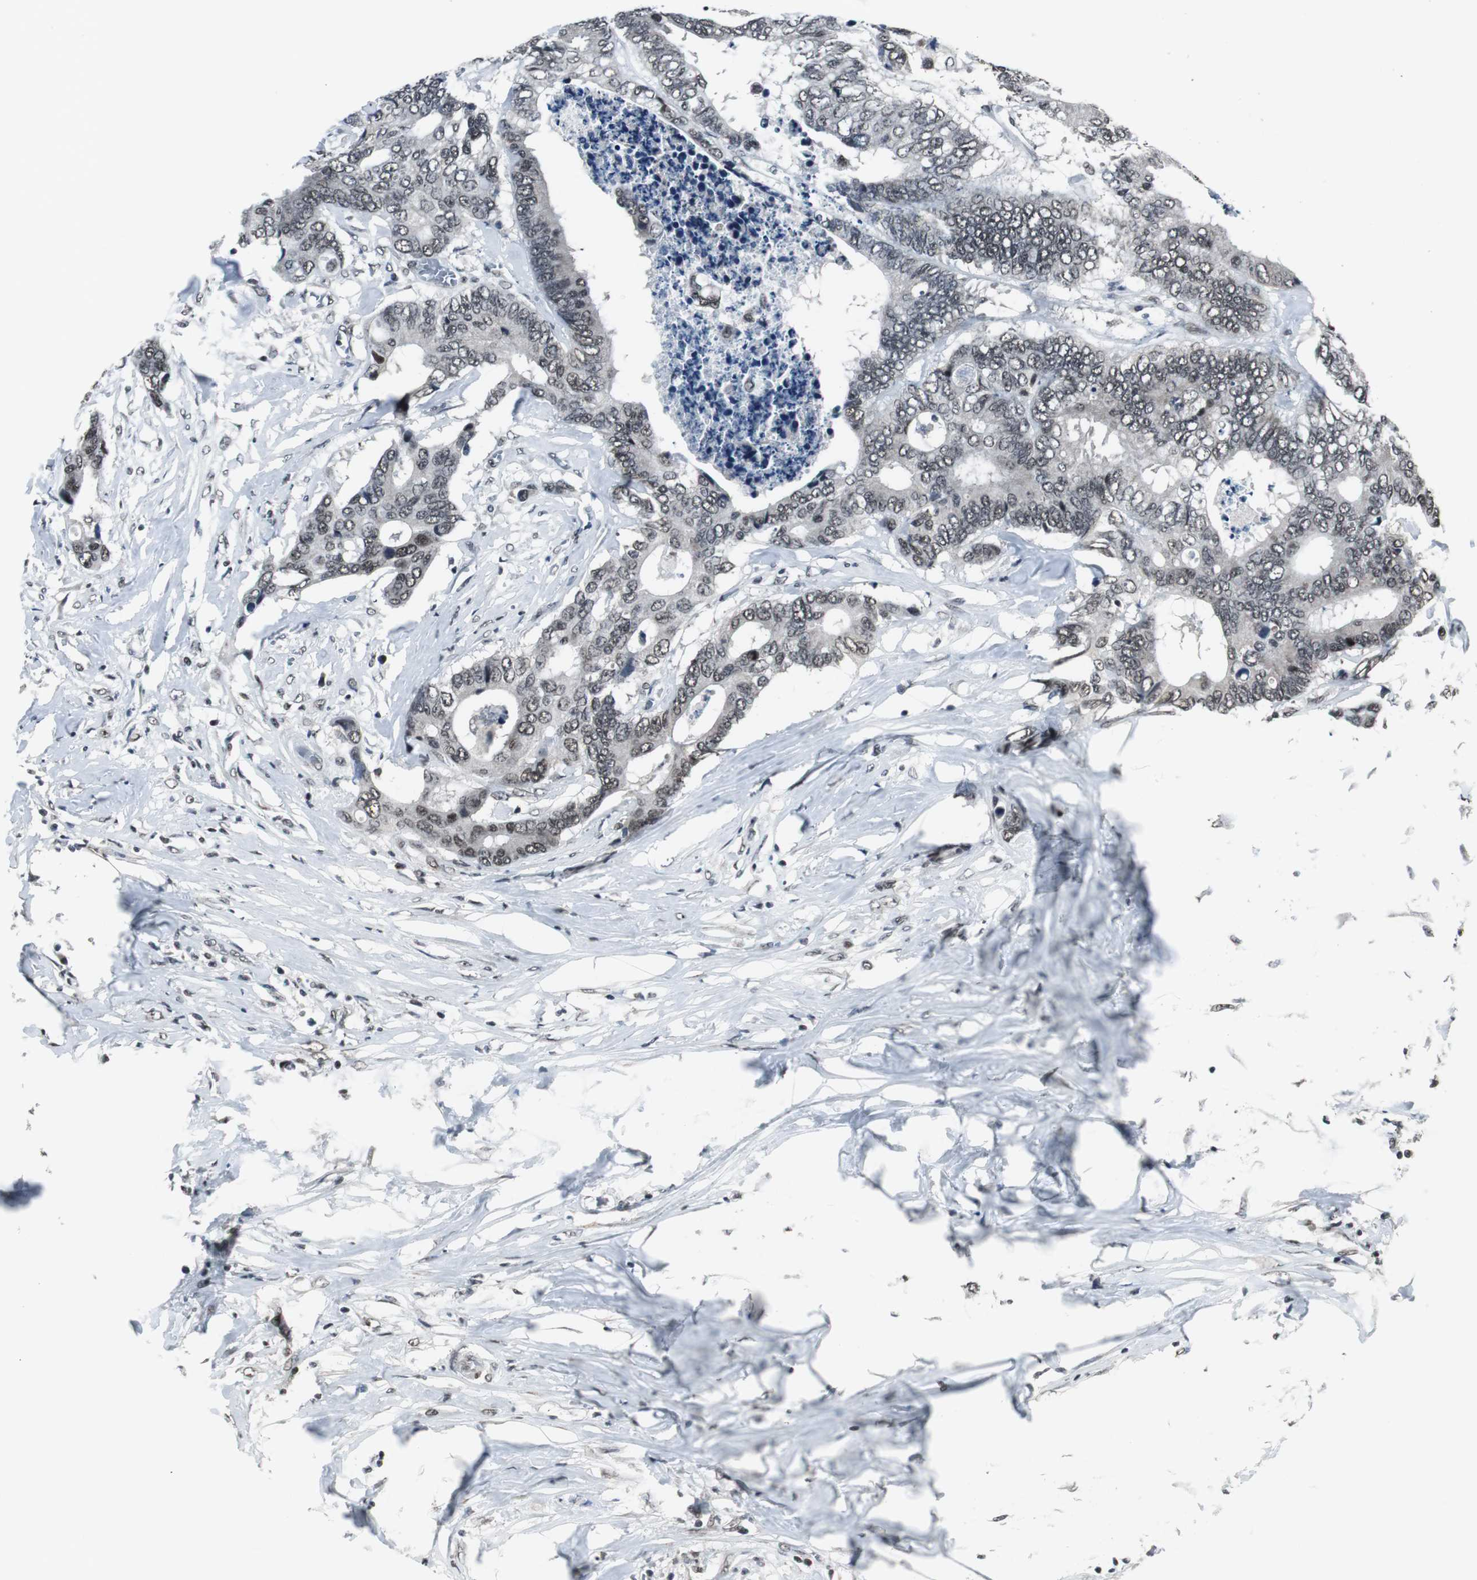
{"staining": {"intensity": "moderate", "quantity": ">75%", "location": "nuclear"}, "tissue": "colorectal cancer", "cell_type": "Tumor cells", "image_type": "cancer", "snomed": [{"axis": "morphology", "description": "Adenocarcinoma, NOS"}, {"axis": "topography", "description": "Rectum"}], "caption": "Colorectal cancer (adenocarcinoma) tissue displays moderate nuclear expression in about >75% of tumor cells, visualized by immunohistochemistry. The staining is performed using DAB brown chromogen to label protein expression. The nuclei are counter-stained blue using hematoxylin.", "gene": "CDK9", "patient": {"sex": "male", "age": 55}}